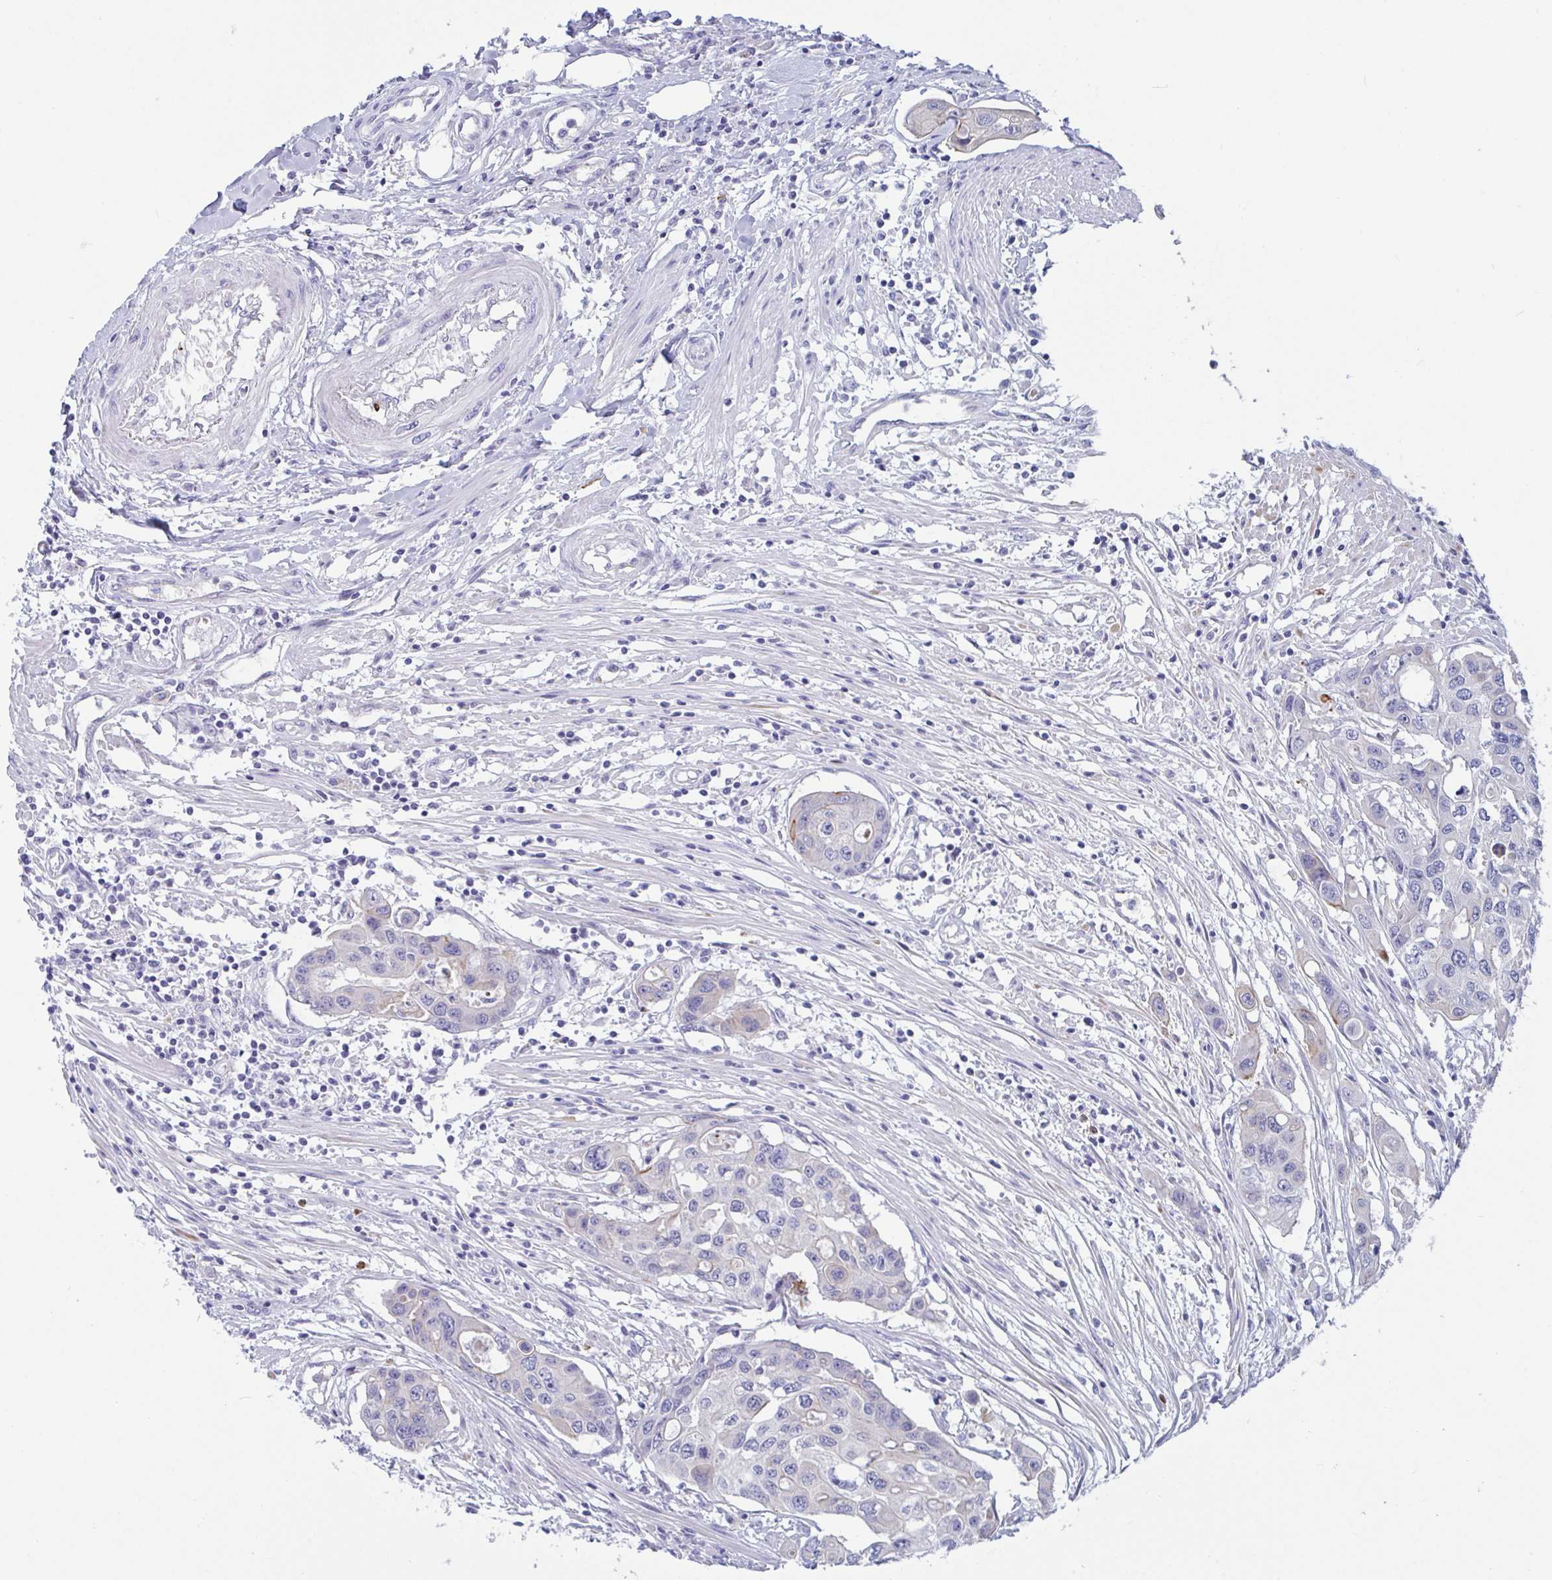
{"staining": {"intensity": "negative", "quantity": "none", "location": "none"}, "tissue": "colorectal cancer", "cell_type": "Tumor cells", "image_type": "cancer", "snomed": [{"axis": "morphology", "description": "Adenocarcinoma, NOS"}, {"axis": "topography", "description": "Colon"}], "caption": "An IHC histopathology image of adenocarcinoma (colorectal) is shown. There is no staining in tumor cells of adenocarcinoma (colorectal).", "gene": "TAS2R38", "patient": {"sex": "male", "age": 77}}